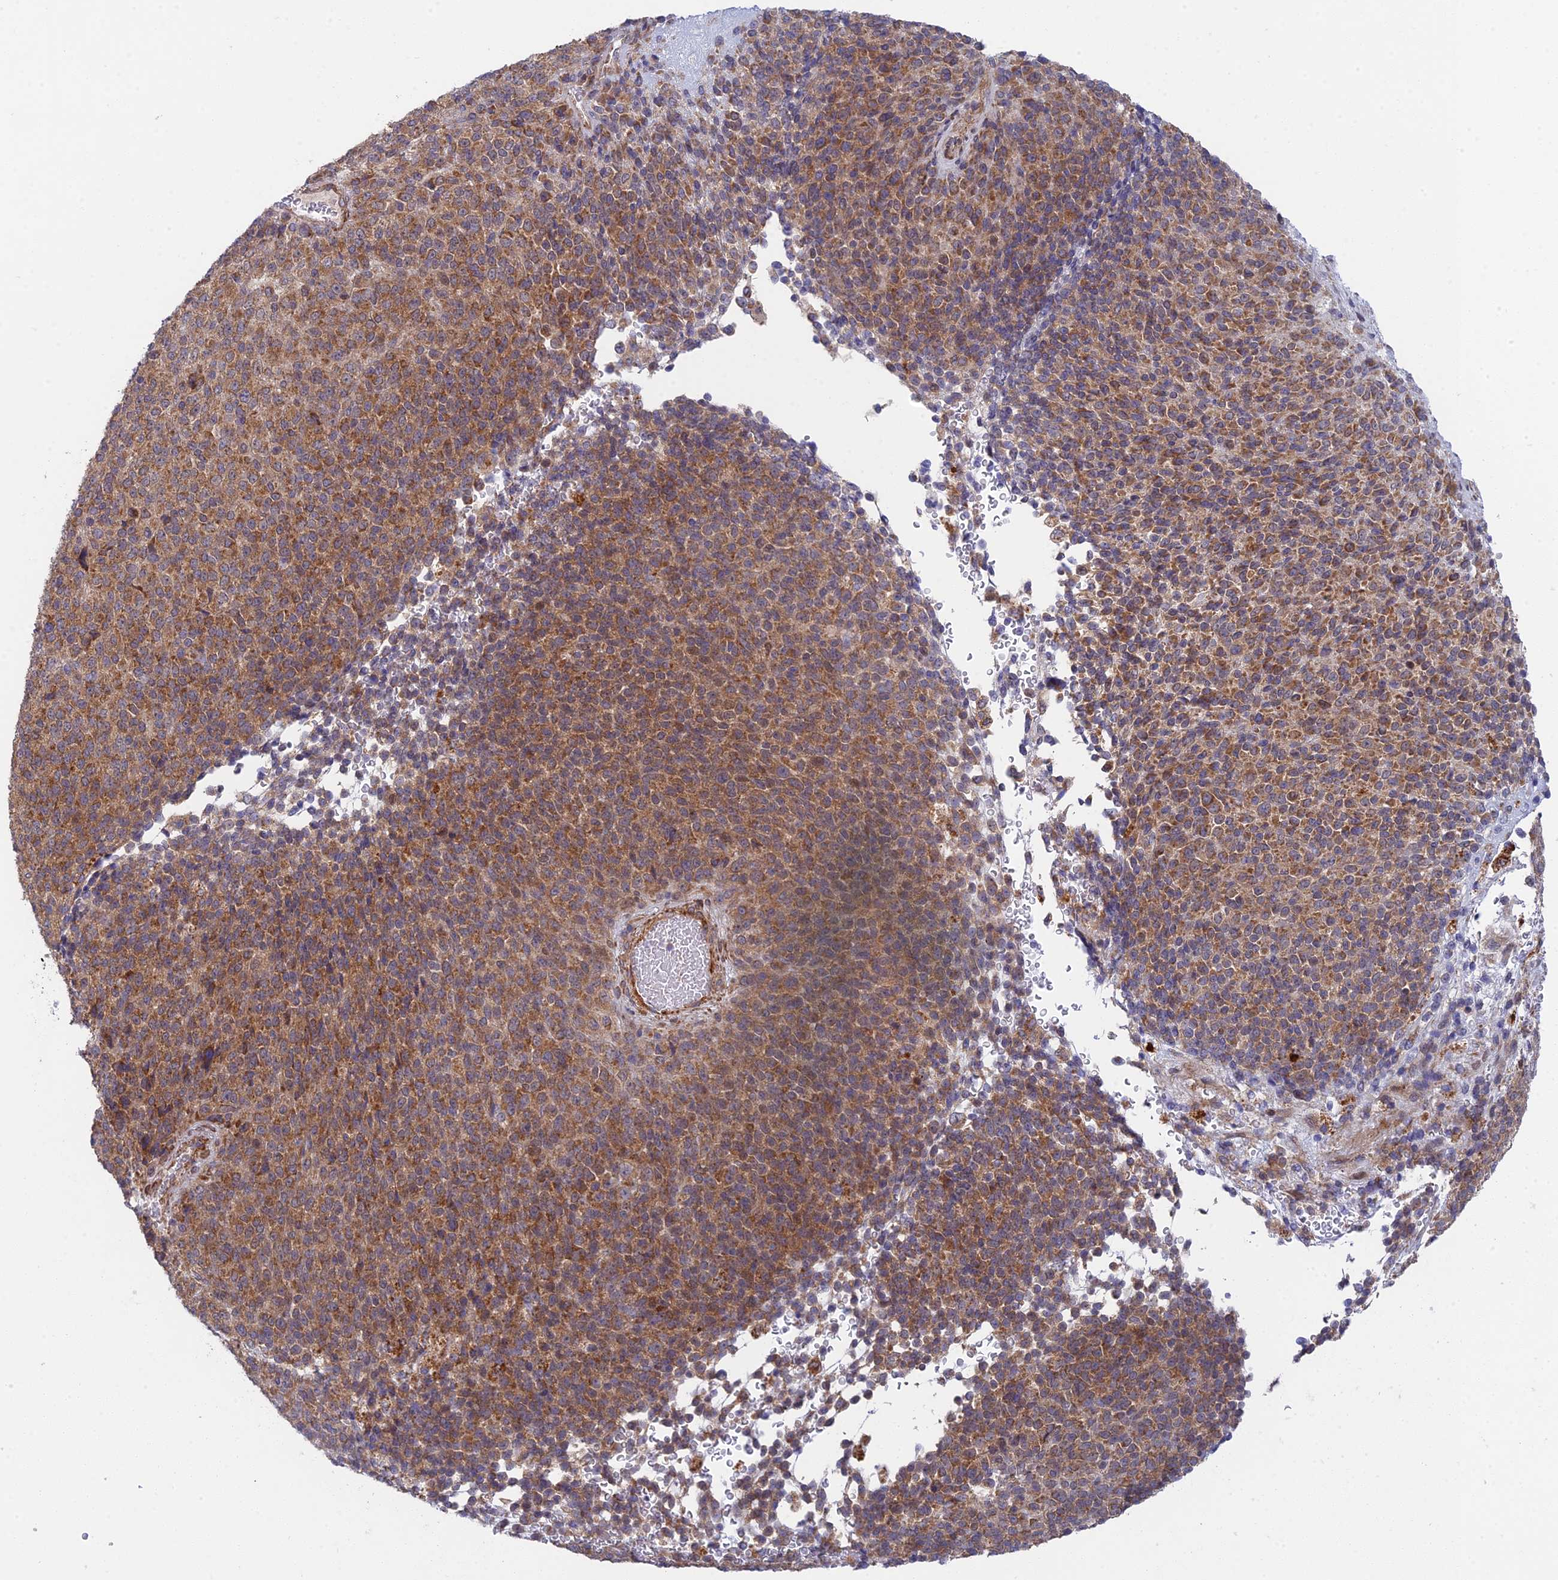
{"staining": {"intensity": "moderate", "quantity": ">75%", "location": "cytoplasmic/membranous"}, "tissue": "melanoma", "cell_type": "Tumor cells", "image_type": "cancer", "snomed": [{"axis": "morphology", "description": "Malignant melanoma, Metastatic site"}, {"axis": "topography", "description": "Brain"}], "caption": "High-power microscopy captured an immunohistochemistry (IHC) micrograph of melanoma, revealing moderate cytoplasmic/membranous staining in approximately >75% of tumor cells. (brown staining indicates protein expression, while blue staining denotes nuclei).", "gene": "INCA1", "patient": {"sex": "female", "age": 56}}